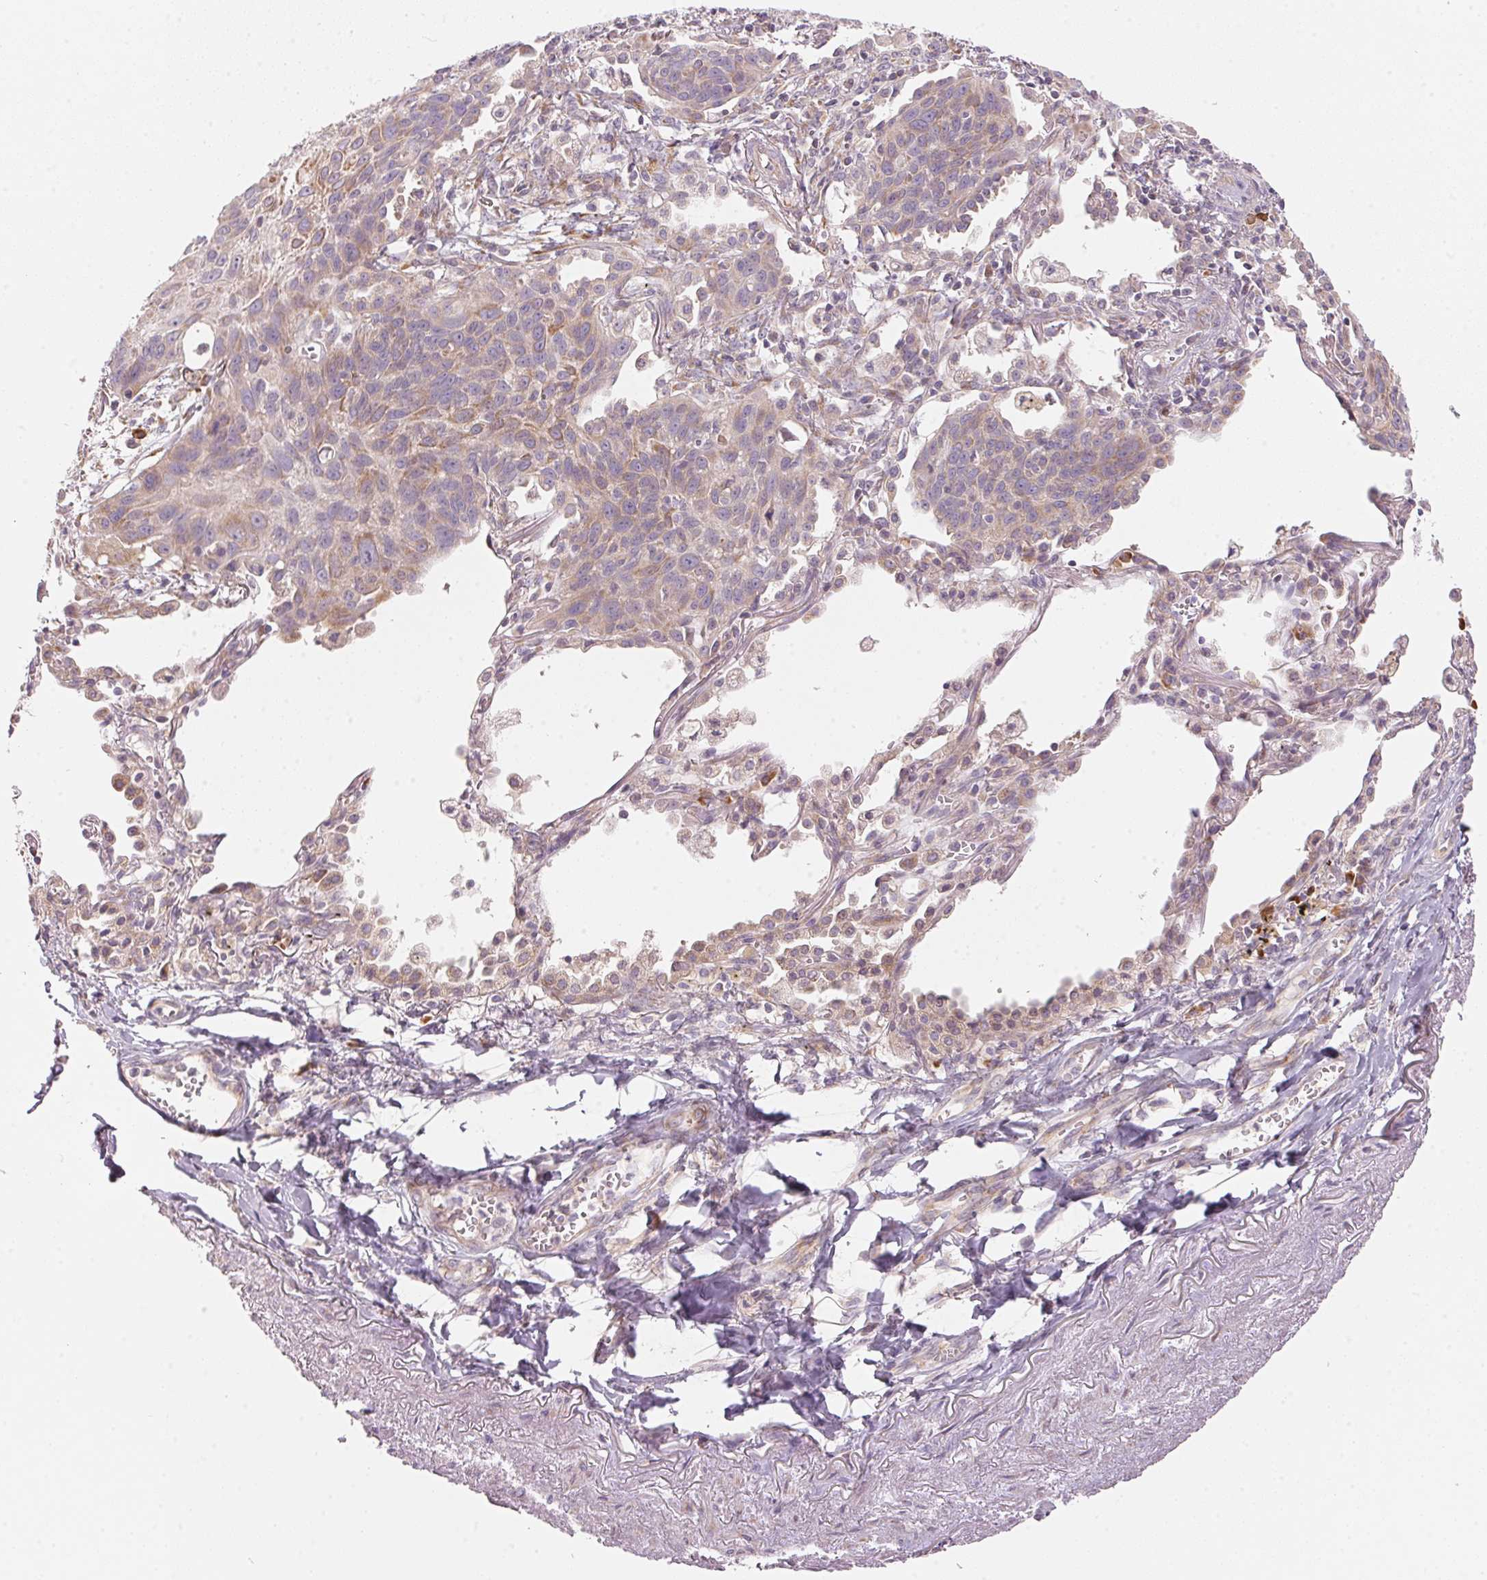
{"staining": {"intensity": "weak", "quantity": "25%-75%", "location": "cytoplasmic/membranous"}, "tissue": "lung cancer", "cell_type": "Tumor cells", "image_type": "cancer", "snomed": [{"axis": "morphology", "description": "Squamous cell carcinoma, NOS"}, {"axis": "topography", "description": "Lung"}], "caption": "Protein staining exhibits weak cytoplasmic/membranous expression in about 25%-75% of tumor cells in lung squamous cell carcinoma.", "gene": "BLOC1S2", "patient": {"sex": "male", "age": 71}}